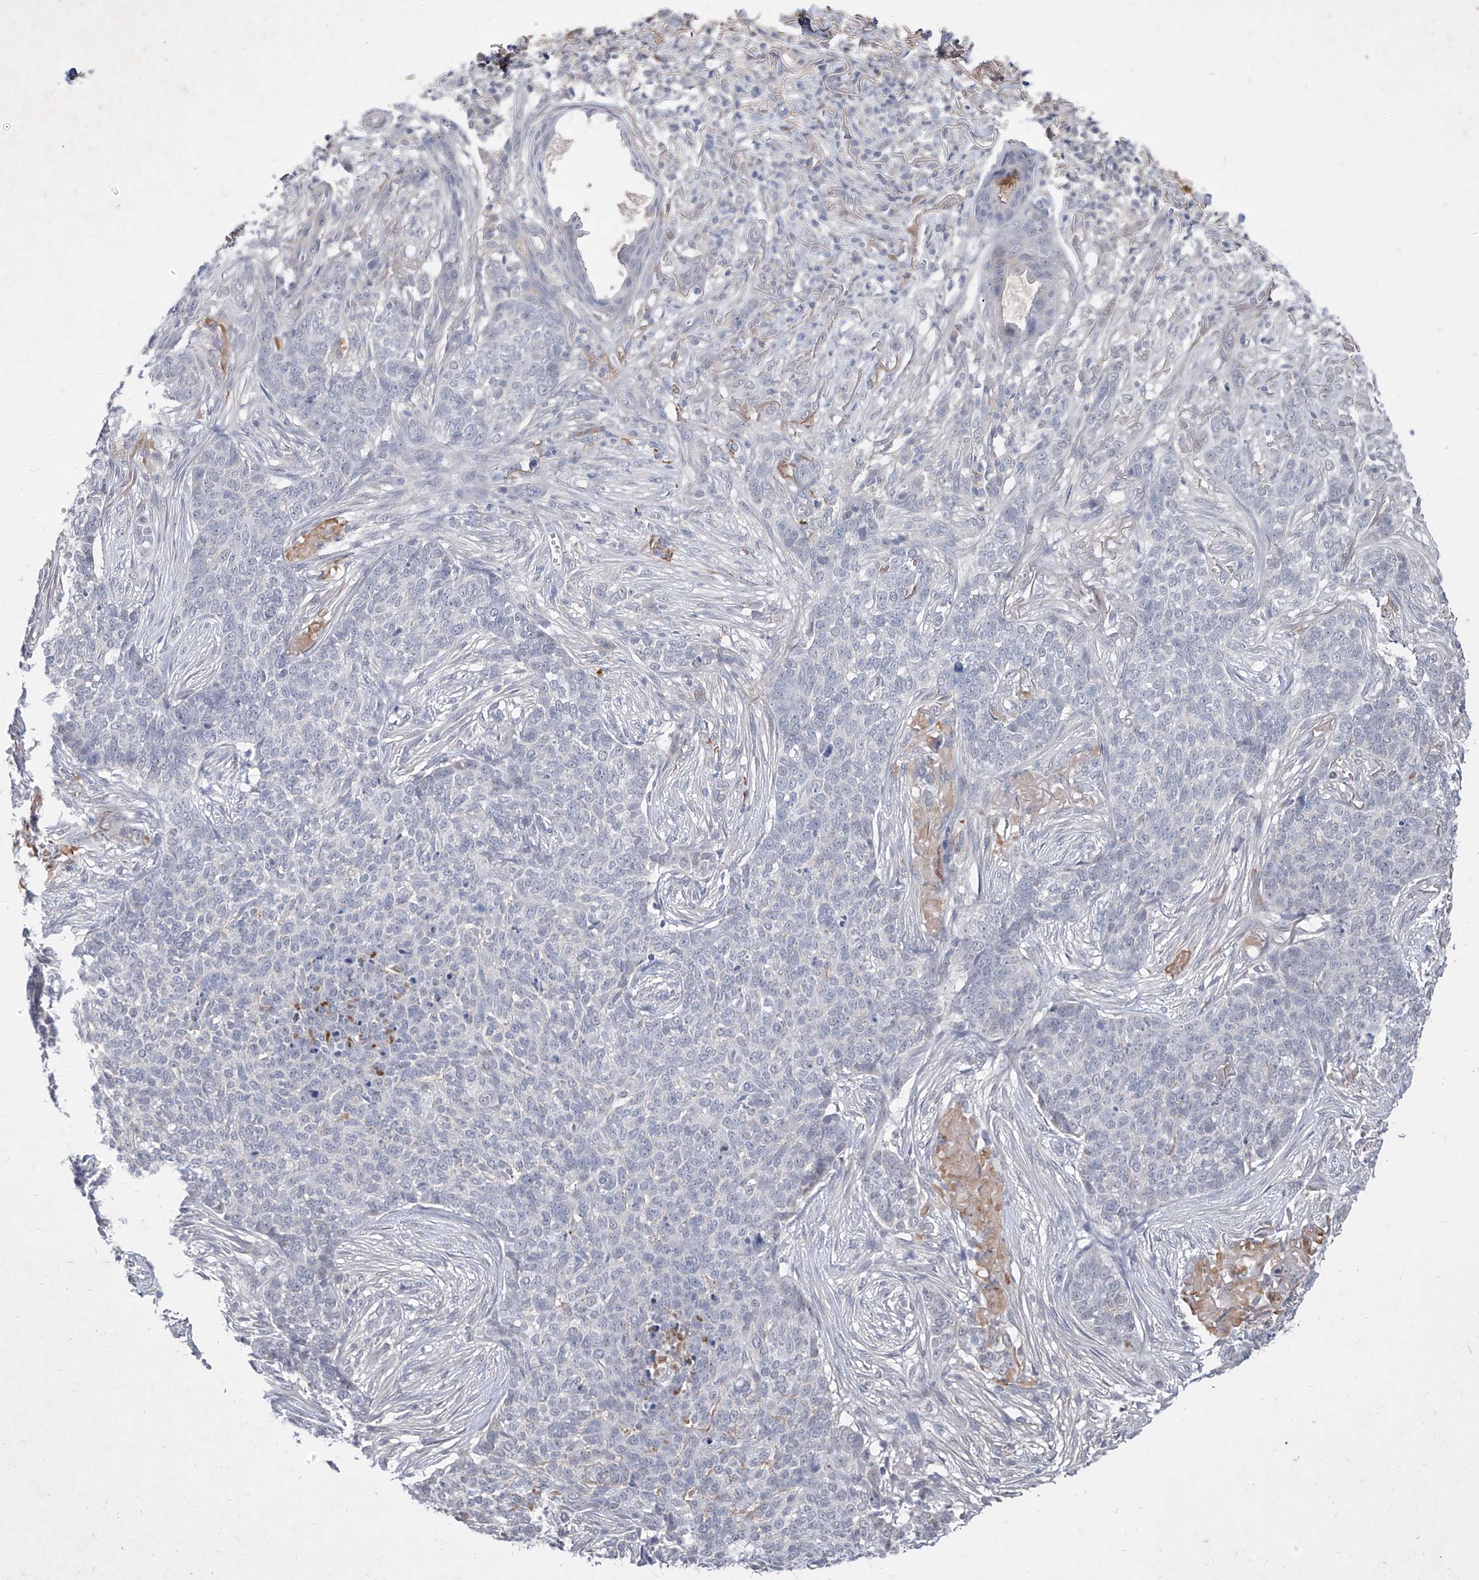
{"staining": {"intensity": "negative", "quantity": "none", "location": "none"}, "tissue": "skin cancer", "cell_type": "Tumor cells", "image_type": "cancer", "snomed": [{"axis": "morphology", "description": "Basal cell carcinoma"}, {"axis": "topography", "description": "Skin"}], "caption": "High magnification brightfield microscopy of skin cancer stained with DAB (brown) and counterstained with hematoxylin (blue): tumor cells show no significant expression.", "gene": "C4A", "patient": {"sex": "male", "age": 85}}